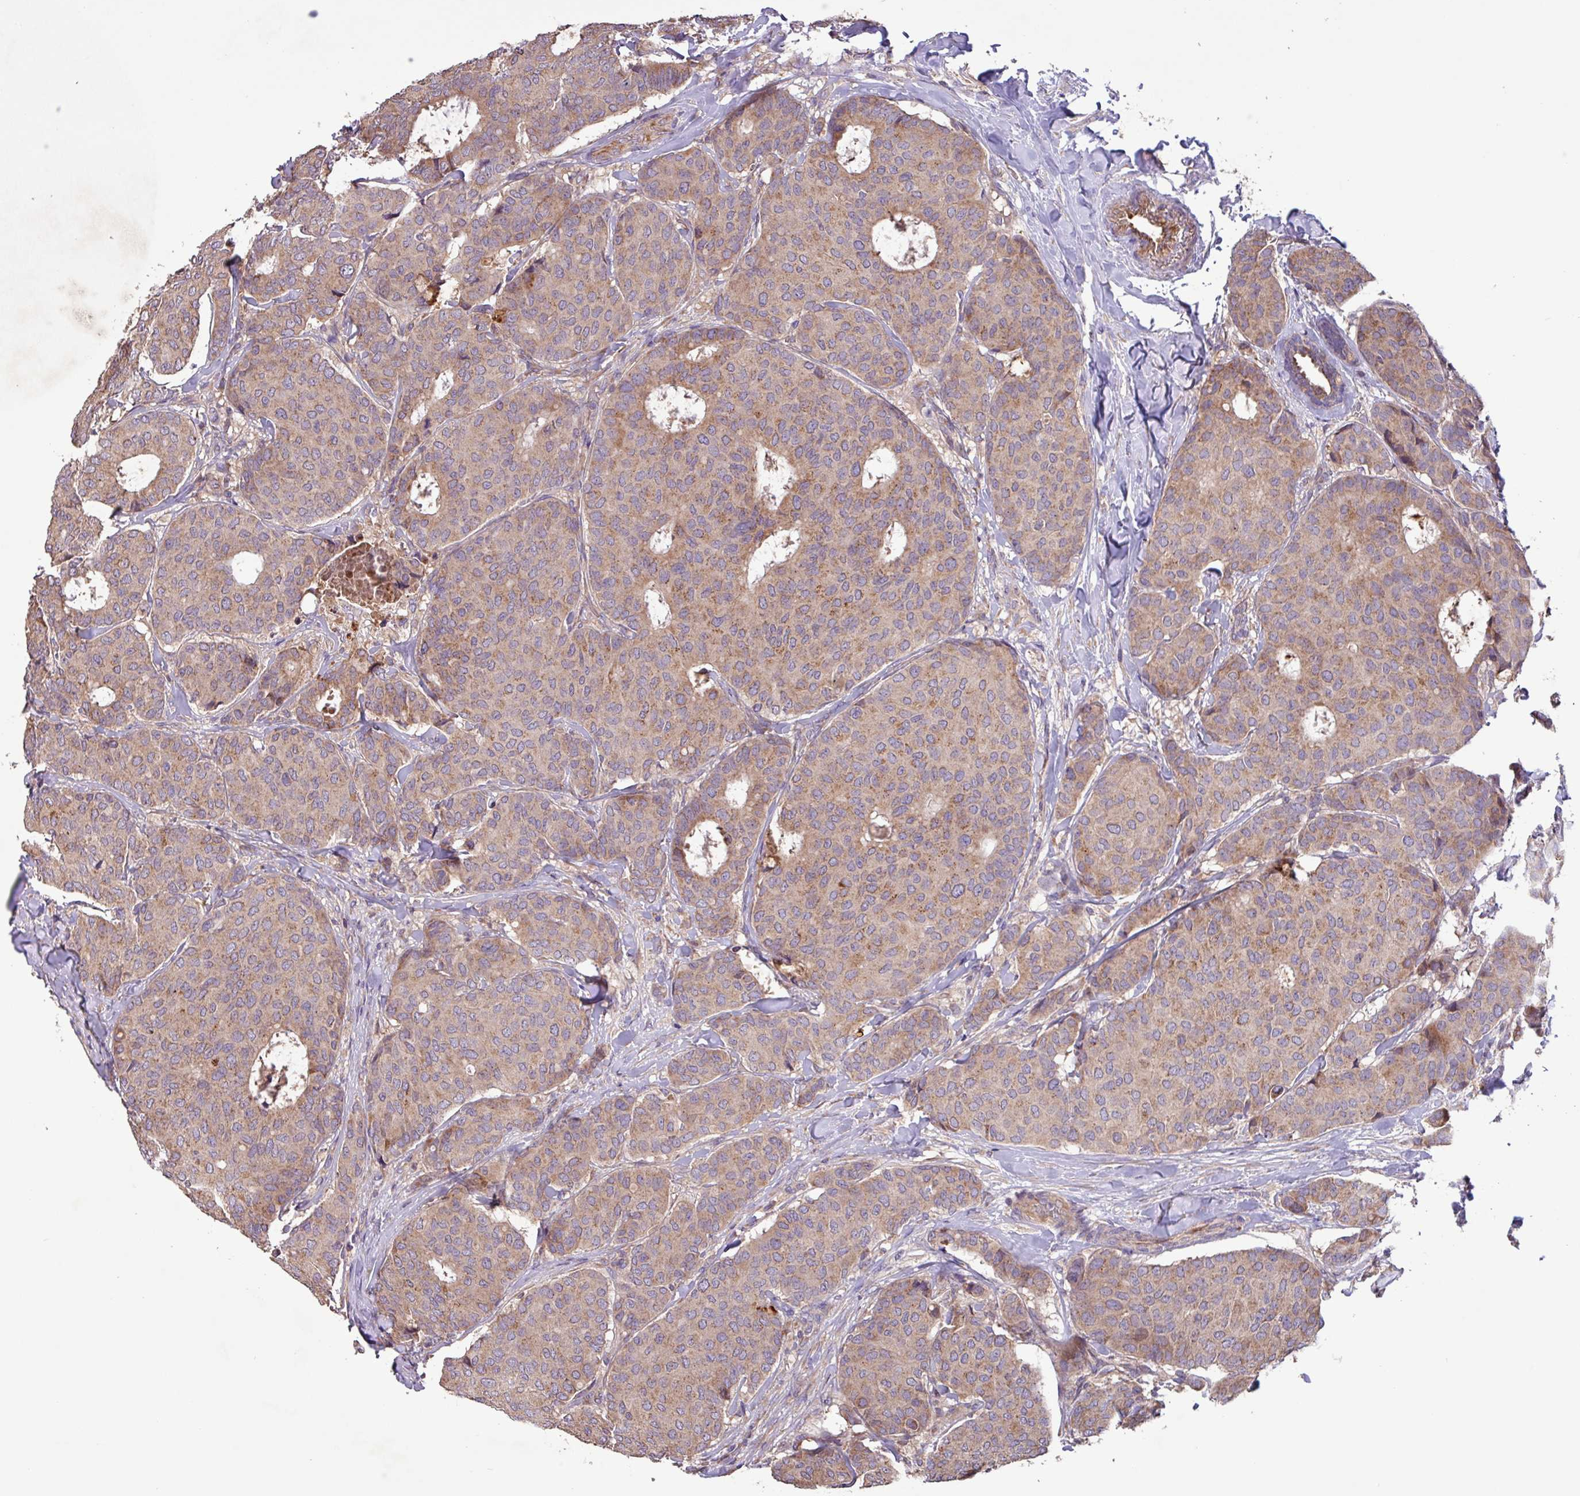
{"staining": {"intensity": "moderate", "quantity": ">75%", "location": "cytoplasmic/membranous"}, "tissue": "breast cancer", "cell_type": "Tumor cells", "image_type": "cancer", "snomed": [{"axis": "morphology", "description": "Duct carcinoma"}, {"axis": "topography", "description": "Breast"}], "caption": "Protein analysis of breast cancer tissue displays moderate cytoplasmic/membranous expression in approximately >75% of tumor cells. (DAB IHC, brown staining for protein, blue staining for nuclei).", "gene": "PTPRQ", "patient": {"sex": "female", "age": 75}}